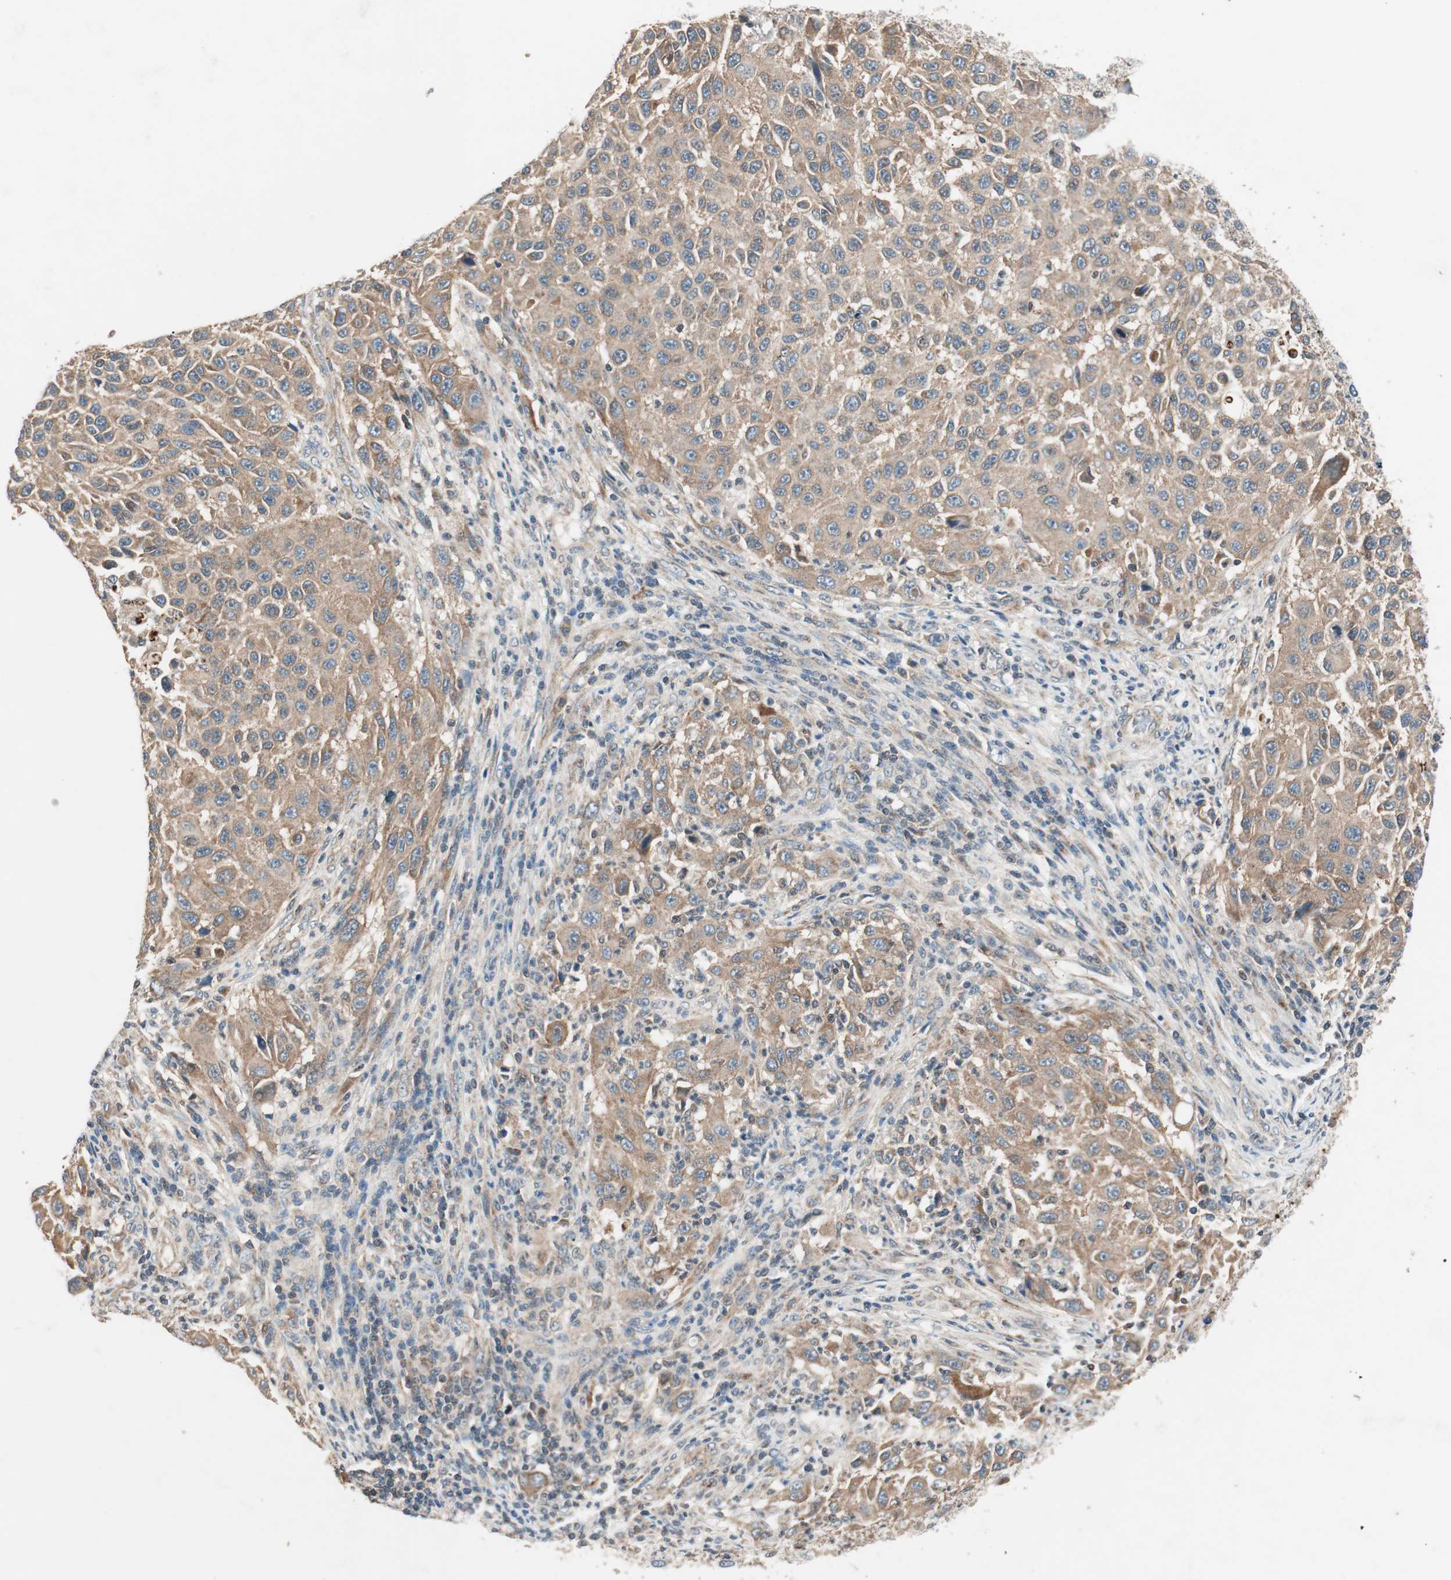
{"staining": {"intensity": "moderate", "quantity": ">75%", "location": "cytoplasmic/membranous"}, "tissue": "melanoma", "cell_type": "Tumor cells", "image_type": "cancer", "snomed": [{"axis": "morphology", "description": "Malignant melanoma, Metastatic site"}, {"axis": "topography", "description": "Lymph node"}], "caption": "Tumor cells exhibit moderate cytoplasmic/membranous staining in about >75% of cells in melanoma.", "gene": "HPN", "patient": {"sex": "male", "age": 61}}